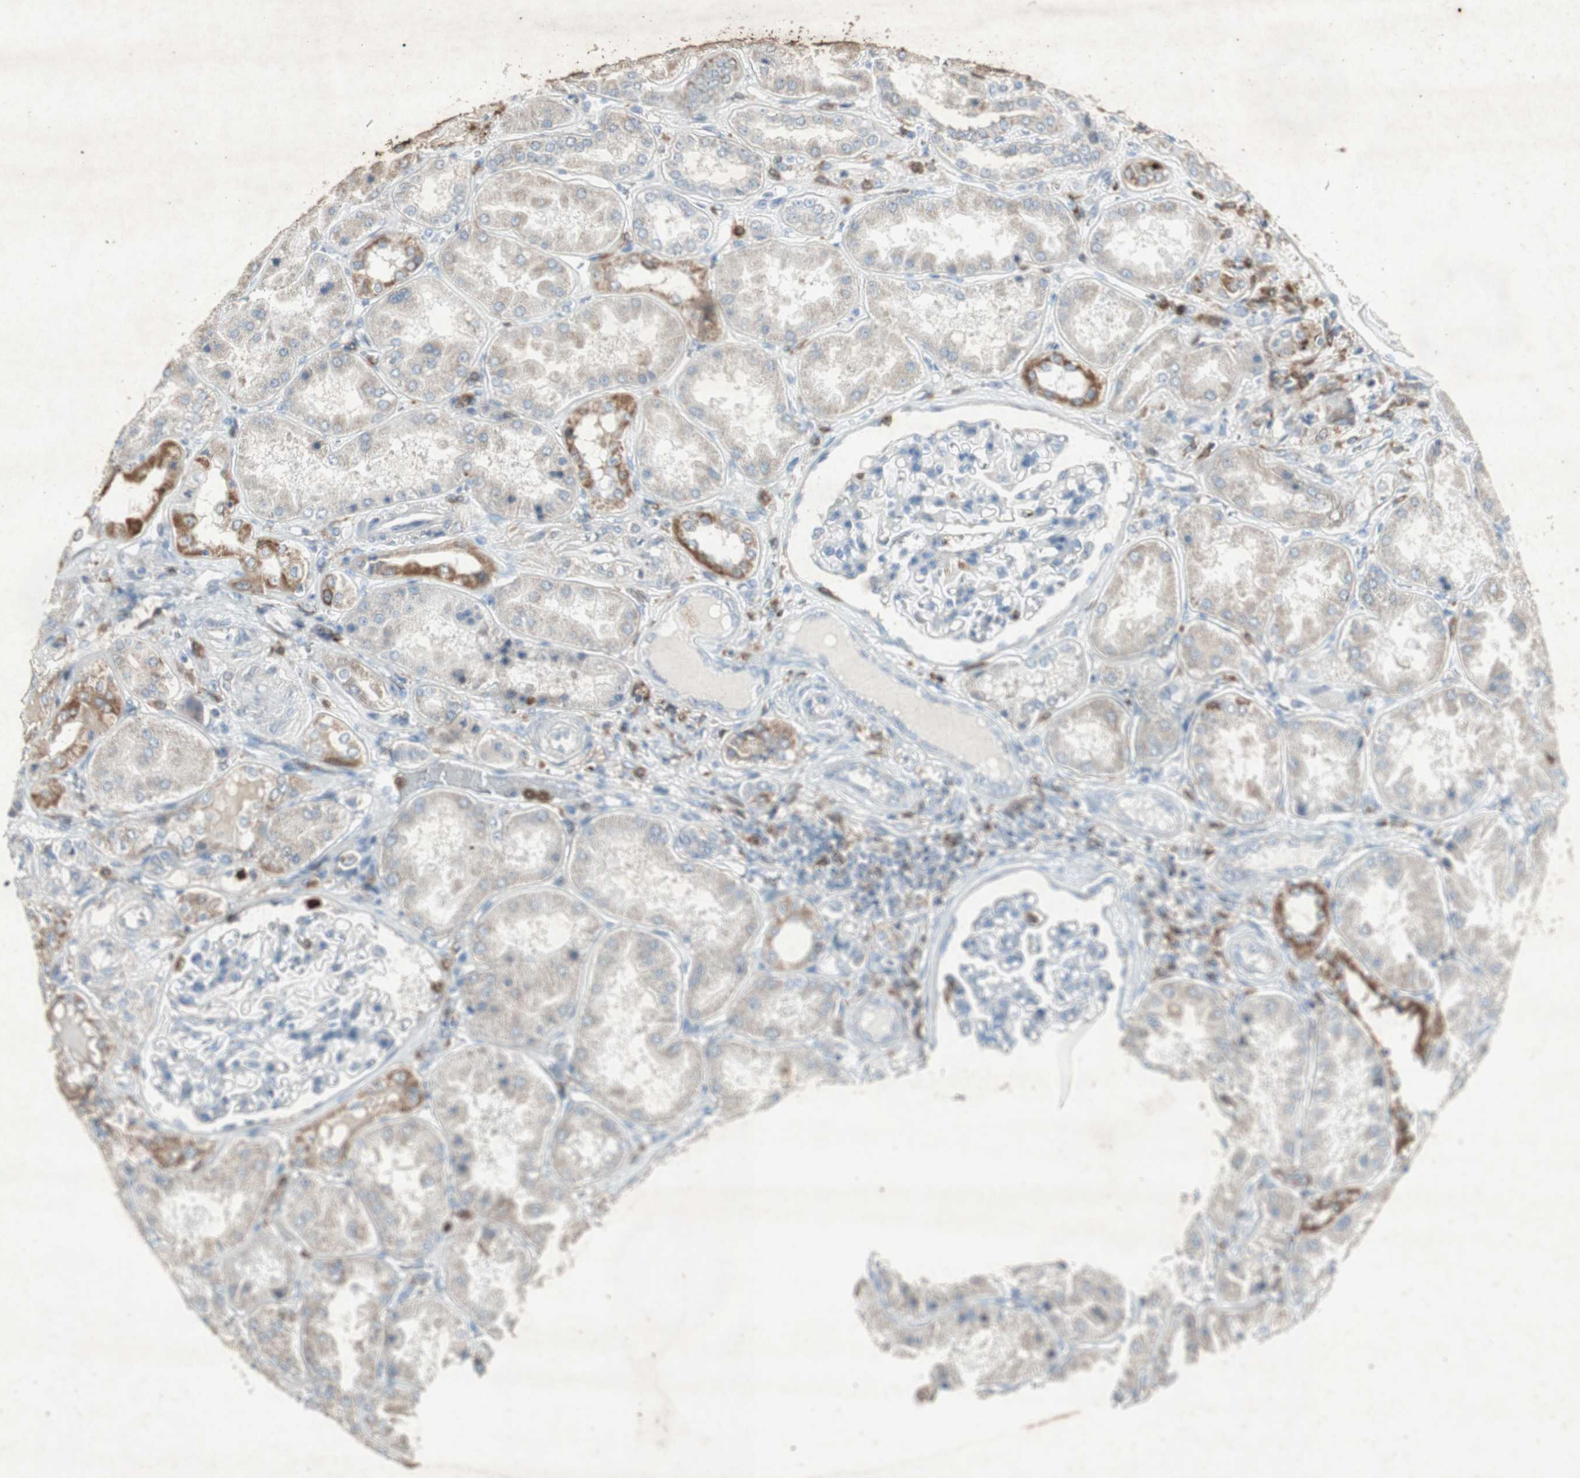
{"staining": {"intensity": "weak", "quantity": "<25%", "location": "cytoplasmic/membranous"}, "tissue": "kidney", "cell_type": "Cells in glomeruli", "image_type": "normal", "snomed": [{"axis": "morphology", "description": "Normal tissue, NOS"}, {"axis": "topography", "description": "Kidney"}], "caption": "This is a photomicrograph of immunohistochemistry staining of normal kidney, which shows no expression in cells in glomeruli.", "gene": "TYROBP", "patient": {"sex": "female", "age": 56}}